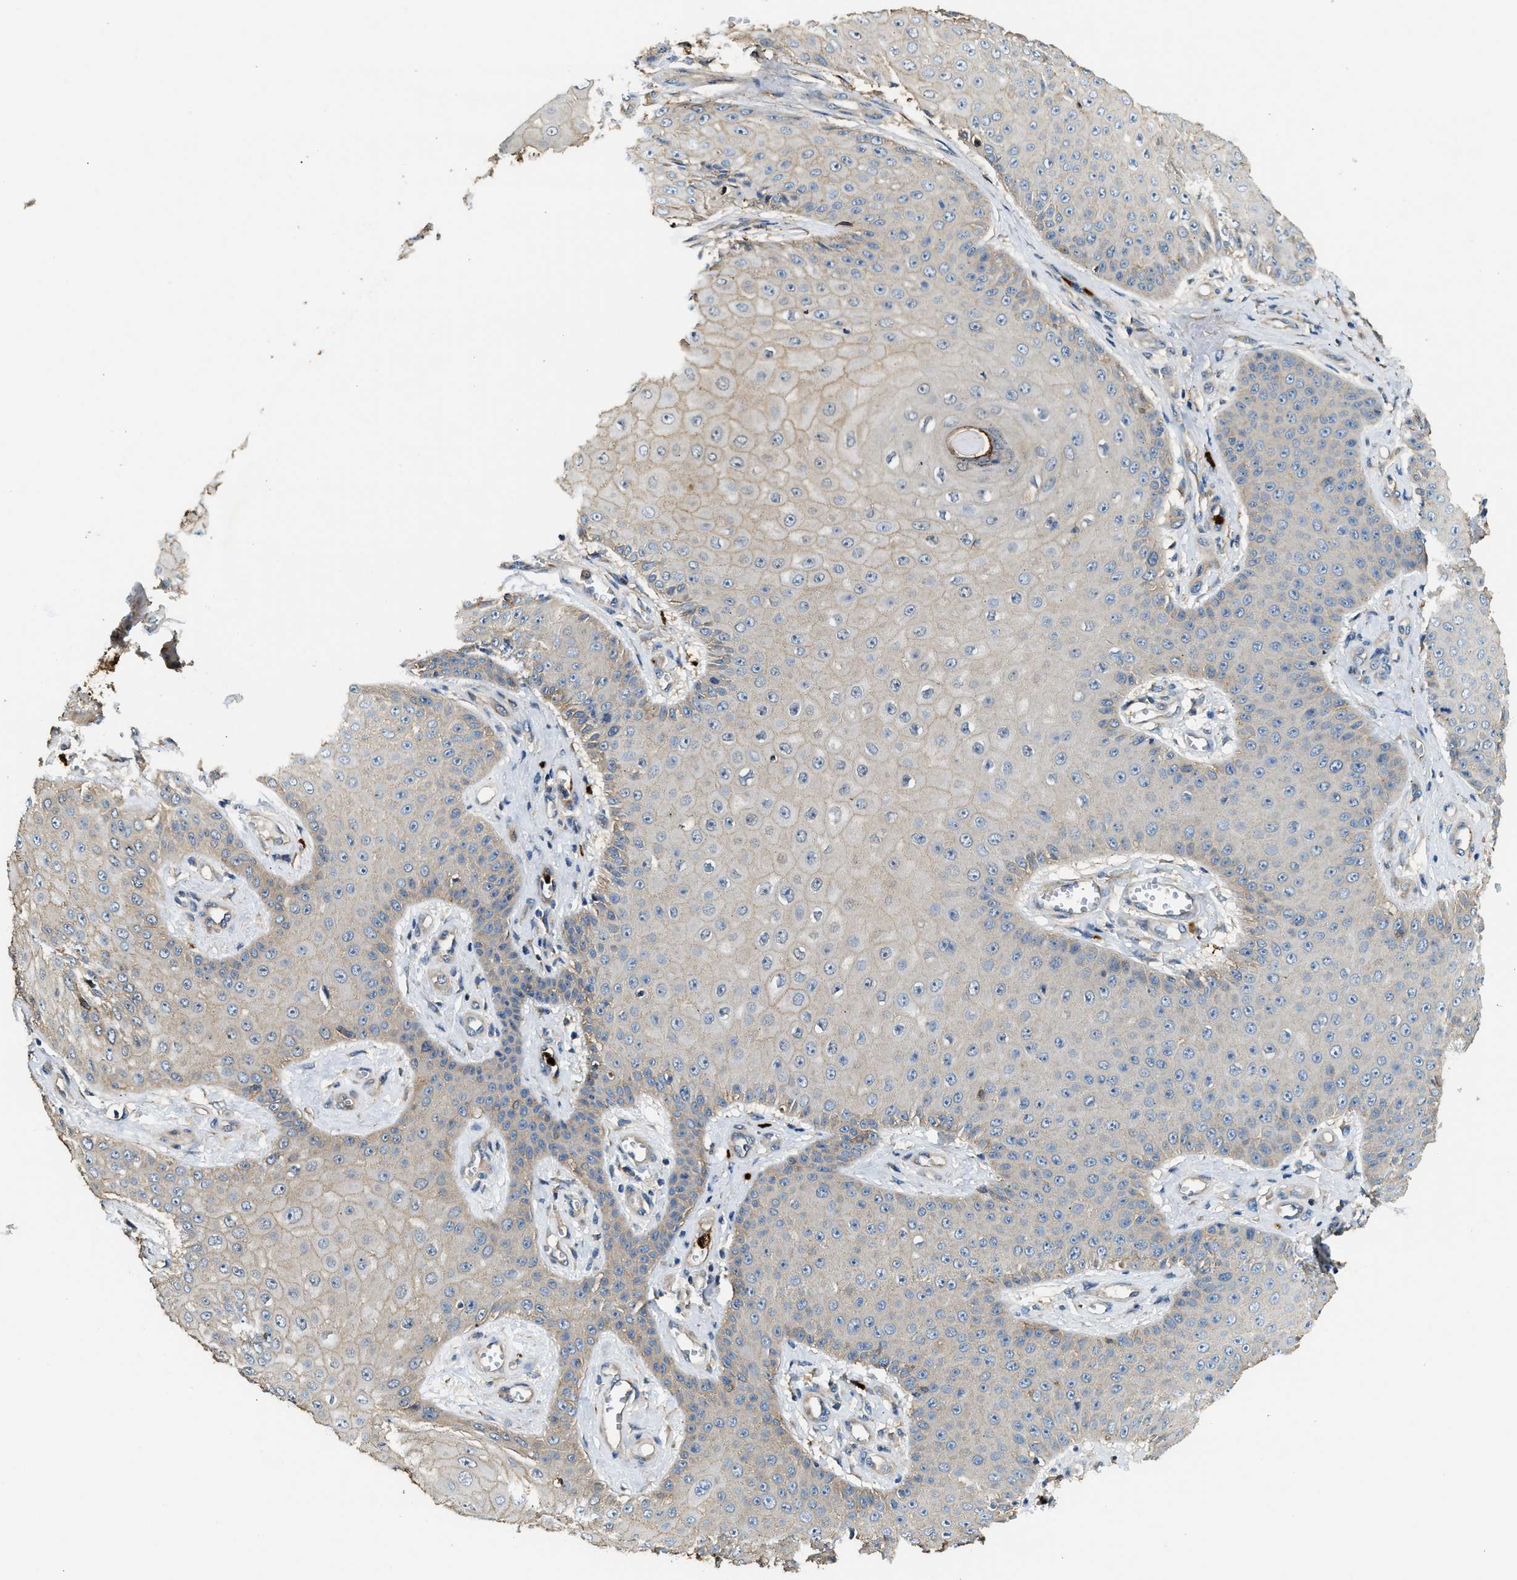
{"staining": {"intensity": "moderate", "quantity": "<25%", "location": "cytoplasmic/membranous"}, "tissue": "skin cancer", "cell_type": "Tumor cells", "image_type": "cancer", "snomed": [{"axis": "morphology", "description": "Squamous cell carcinoma, NOS"}, {"axis": "topography", "description": "Skin"}], "caption": "IHC photomicrograph of neoplastic tissue: skin squamous cell carcinoma stained using immunohistochemistry exhibits low levels of moderate protein expression localized specifically in the cytoplasmic/membranous of tumor cells, appearing as a cytoplasmic/membranous brown color.", "gene": "ANXA3", "patient": {"sex": "male", "age": 74}}